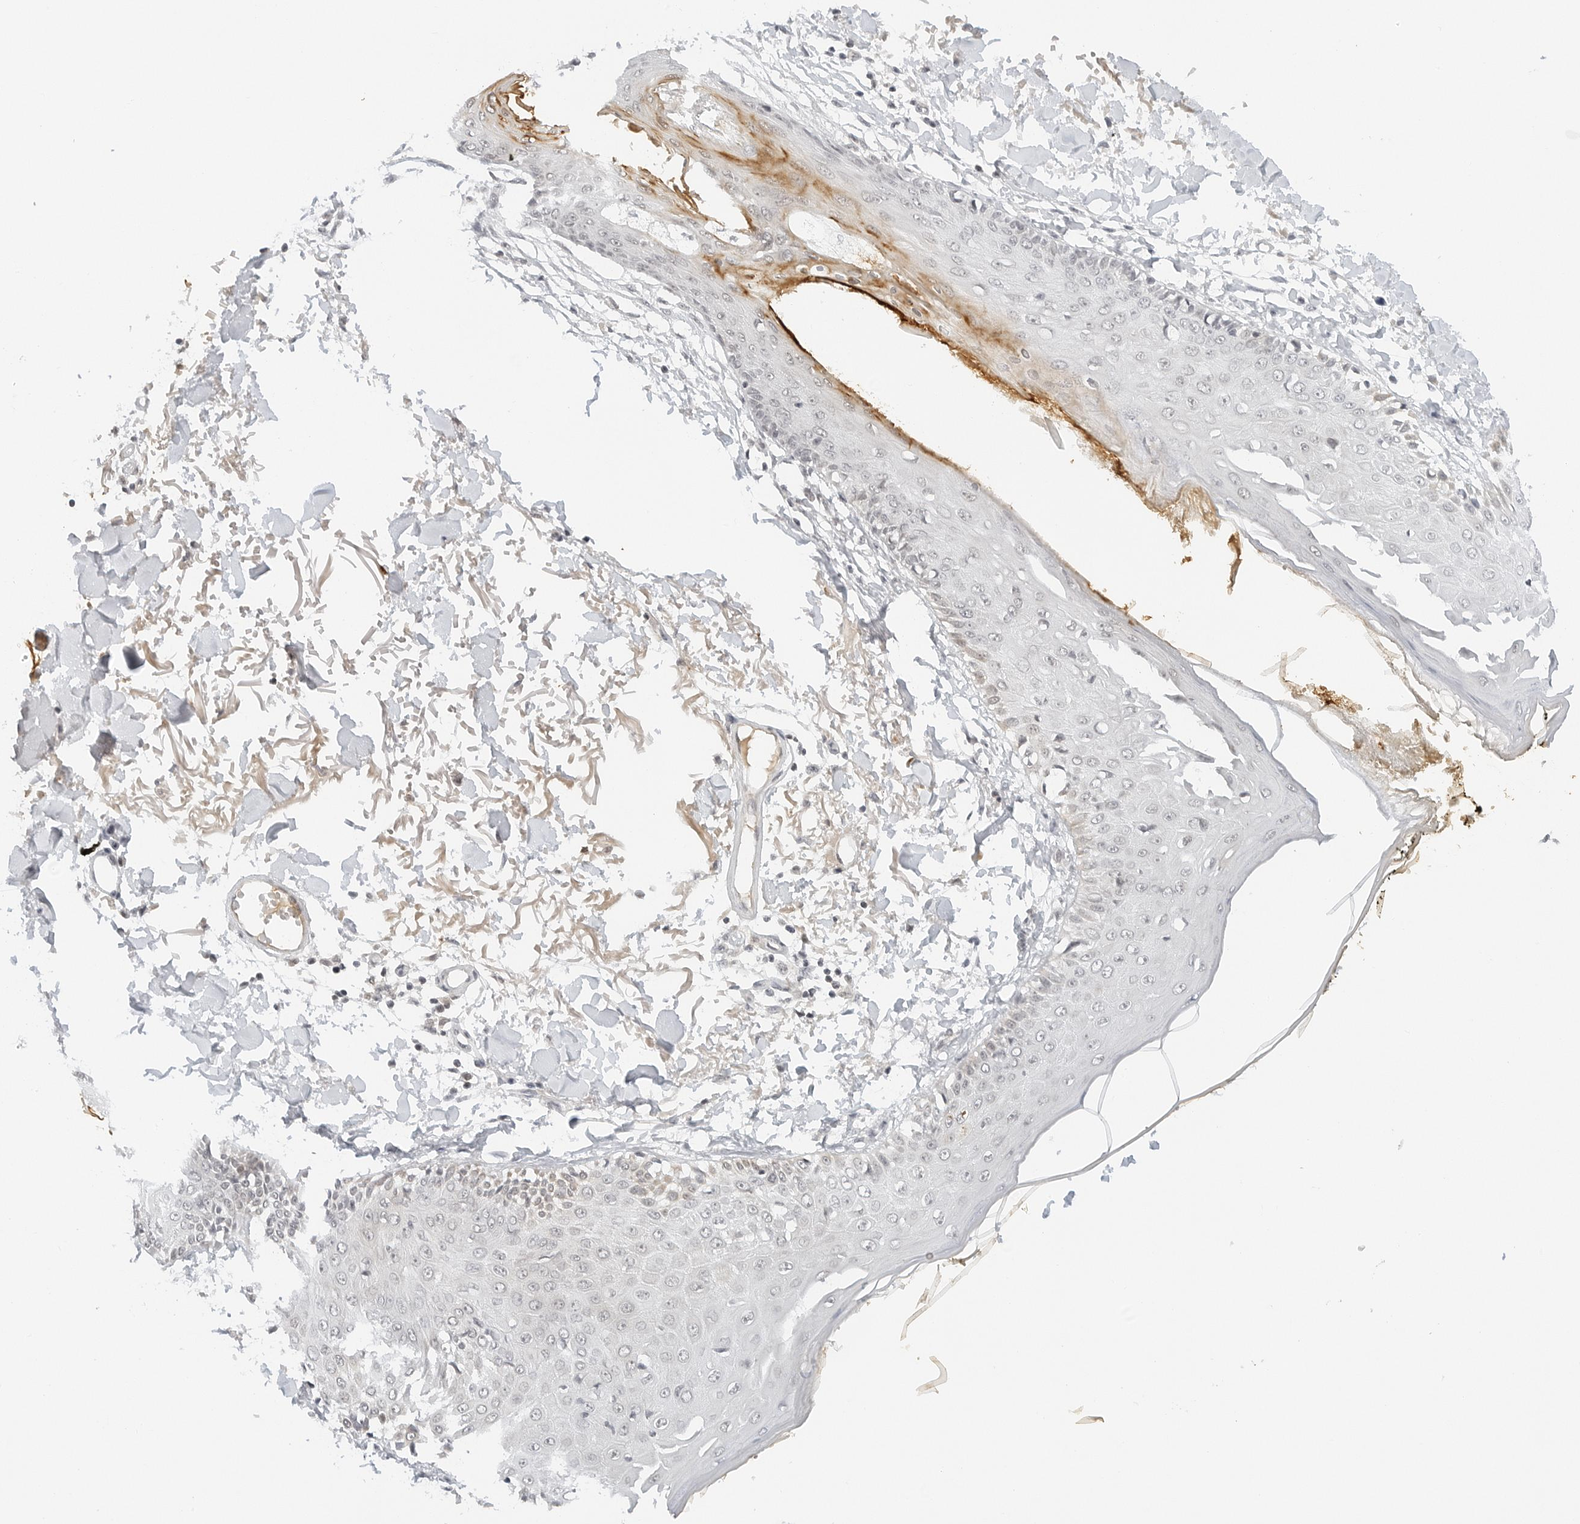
{"staining": {"intensity": "weak", "quantity": ">75%", "location": "cytoplasmic/membranous"}, "tissue": "skin", "cell_type": "Fibroblasts", "image_type": "normal", "snomed": [{"axis": "morphology", "description": "Normal tissue, NOS"}, {"axis": "morphology", "description": "Squamous cell carcinoma, NOS"}, {"axis": "topography", "description": "Skin"}, {"axis": "topography", "description": "Peripheral nerve tissue"}], "caption": "Immunohistochemistry of normal human skin displays low levels of weak cytoplasmic/membranous expression in approximately >75% of fibroblasts. The staining was performed using DAB, with brown indicating positive protein expression. Nuclei are stained blue with hematoxylin.", "gene": "NEO1", "patient": {"sex": "male", "age": 83}}